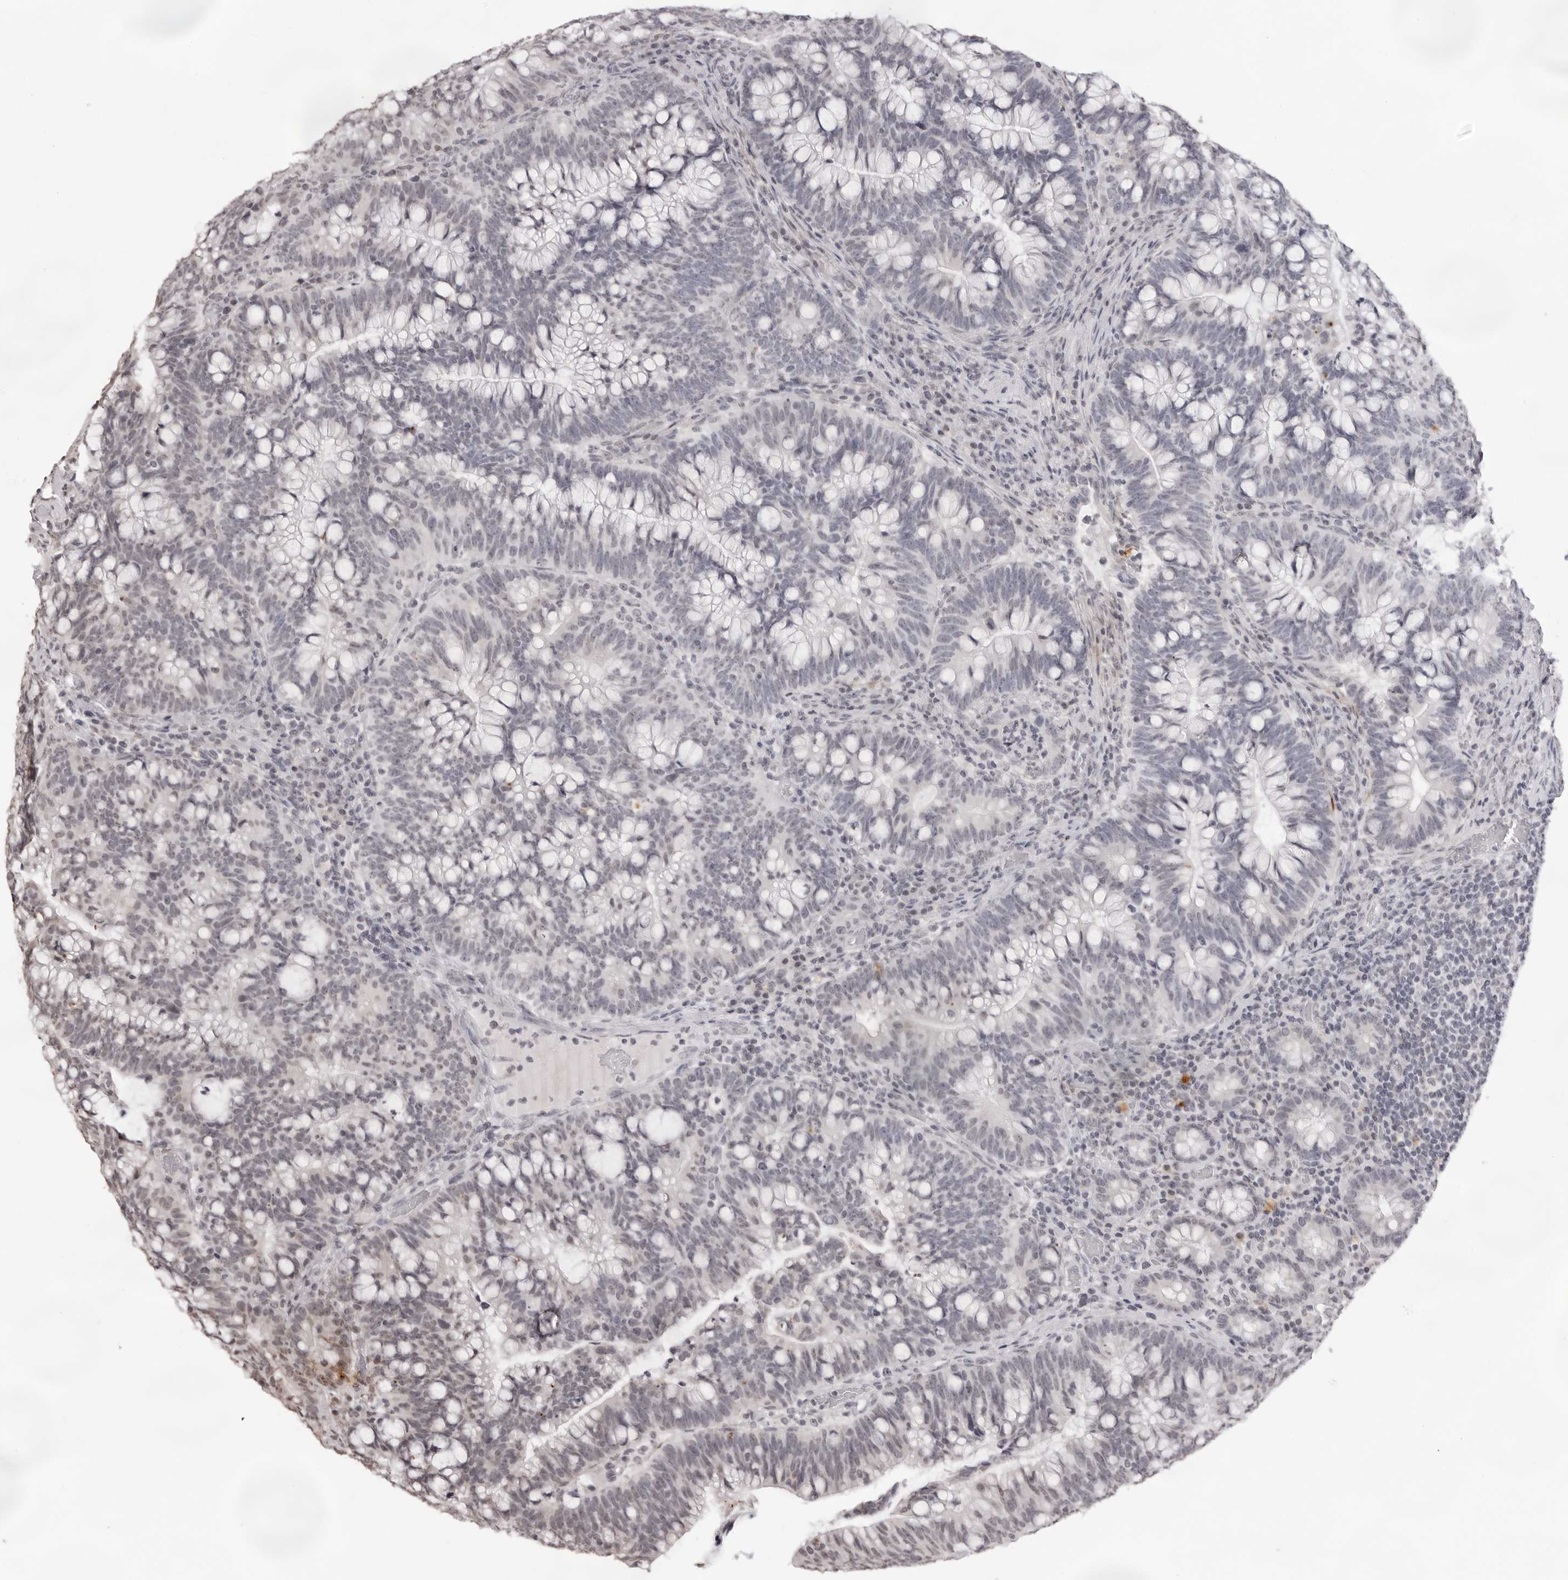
{"staining": {"intensity": "negative", "quantity": "none", "location": "none"}, "tissue": "colorectal cancer", "cell_type": "Tumor cells", "image_type": "cancer", "snomed": [{"axis": "morphology", "description": "Adenocarcinoma, NOS"}, {"axis": "topography", "description": "Colon"}], "caption": "Protein analysis of colorectal adenocarcinoma shows no significant expression in tumor cells.", "gene": "NTM", "patient": {"sex": "female", "age": 66}}